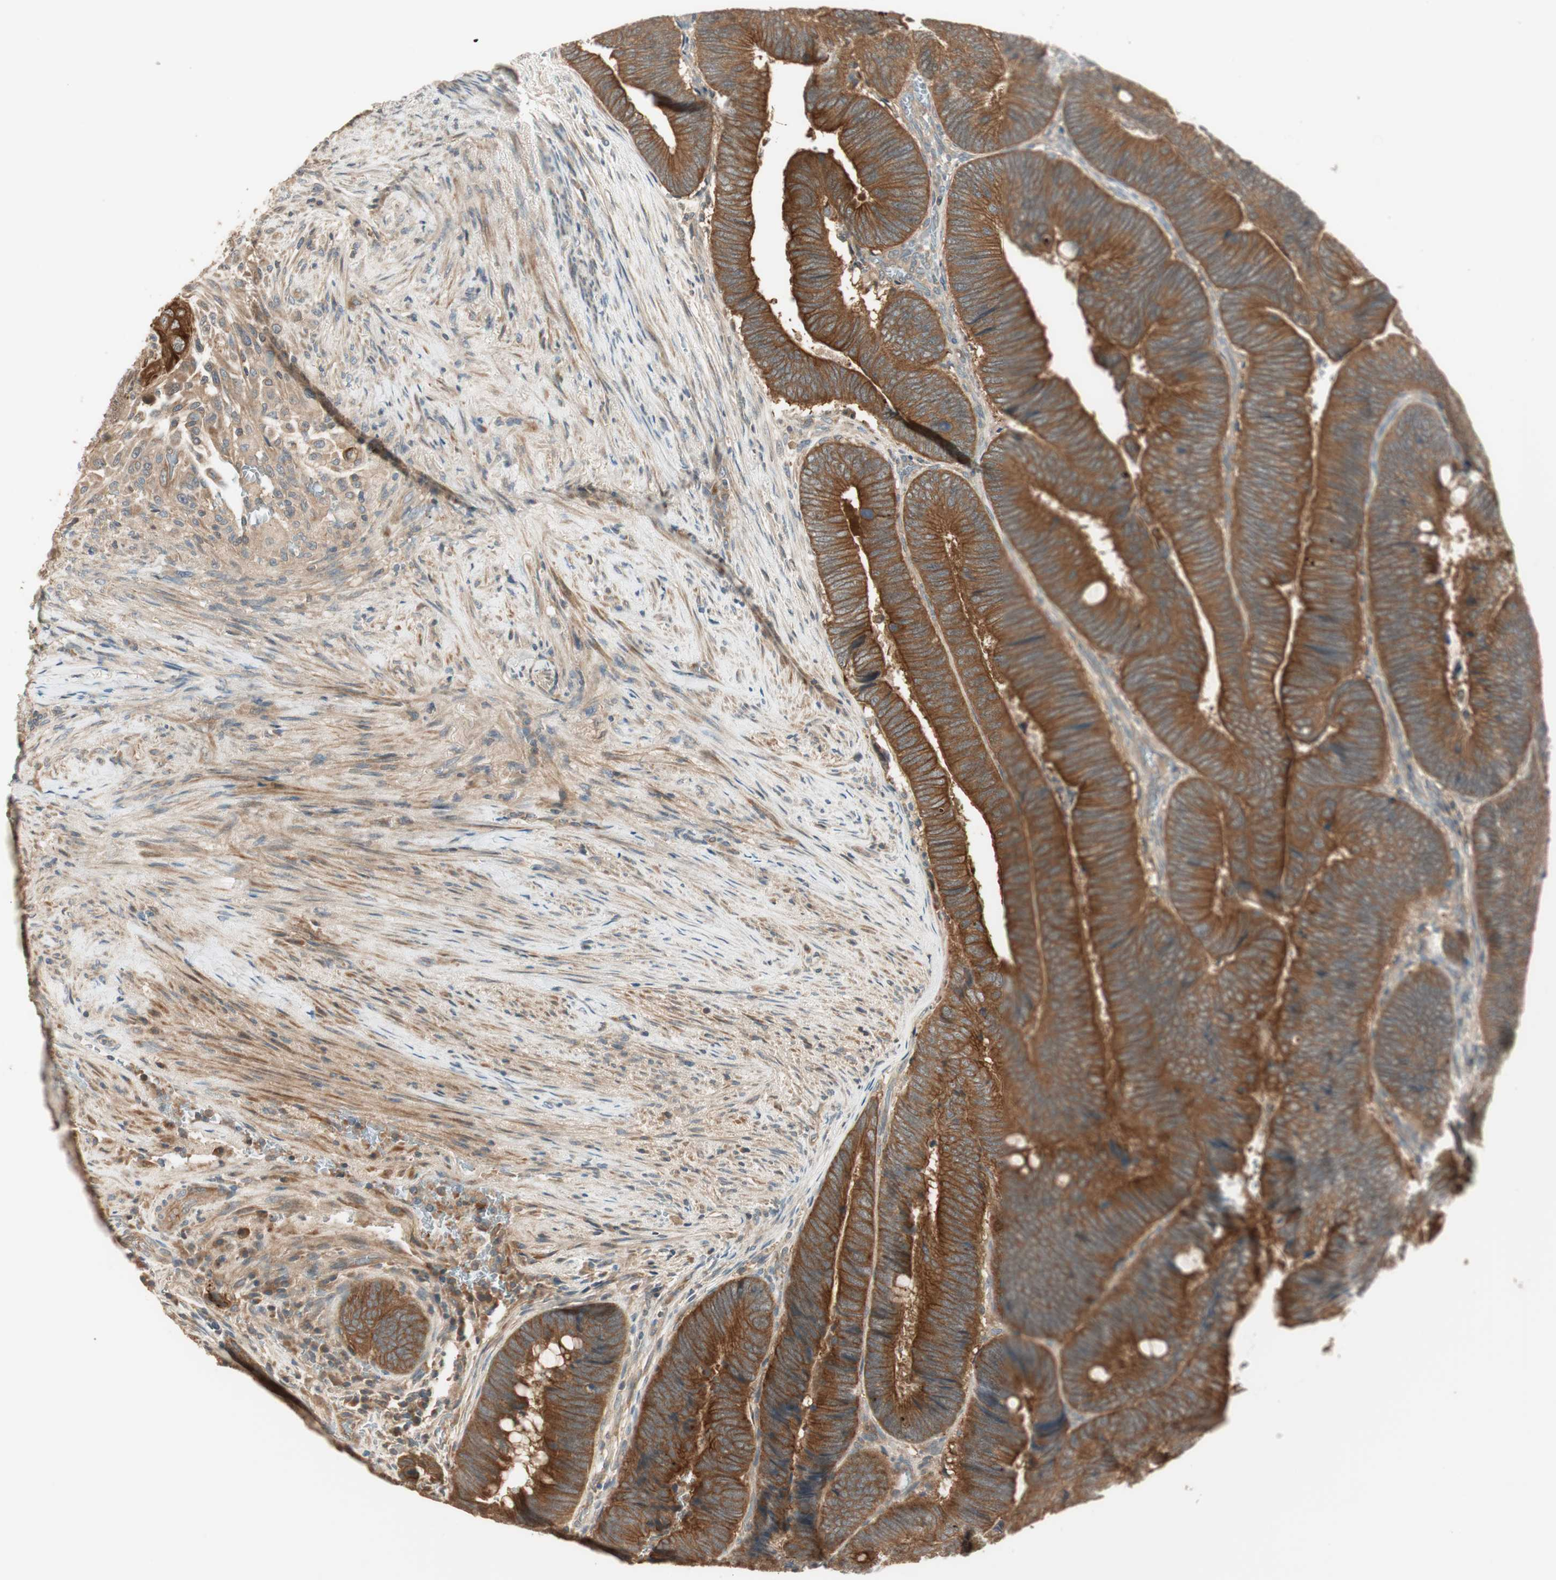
{"staining": {"intensity": "moderate", "quantity": ">75%", "location": "cytoplasmic/membranous"}, "tissue": "colorectal cancer", "cell_type": "Tumor cells", "image_type": "cancer", "snomed": [{"axis": "morphology", "description": "Normal tissue, NOS"}, {"axis": "morphology", "description": "Adenocarcinoma, NOS"}, {"axis": "topography", "description": "Rectum"}, {"axis": "topography", "description": "Peripheral nerve tissue"}], "caption": "Immunohistochemistry of human colorectal adenocarcinoma shows medium levels of moderate cytoplasmic/membranous positivity in about >75% of tumor cells.", "gene": "PFDN5", "patient": {"sex": "male", "age": 92}}